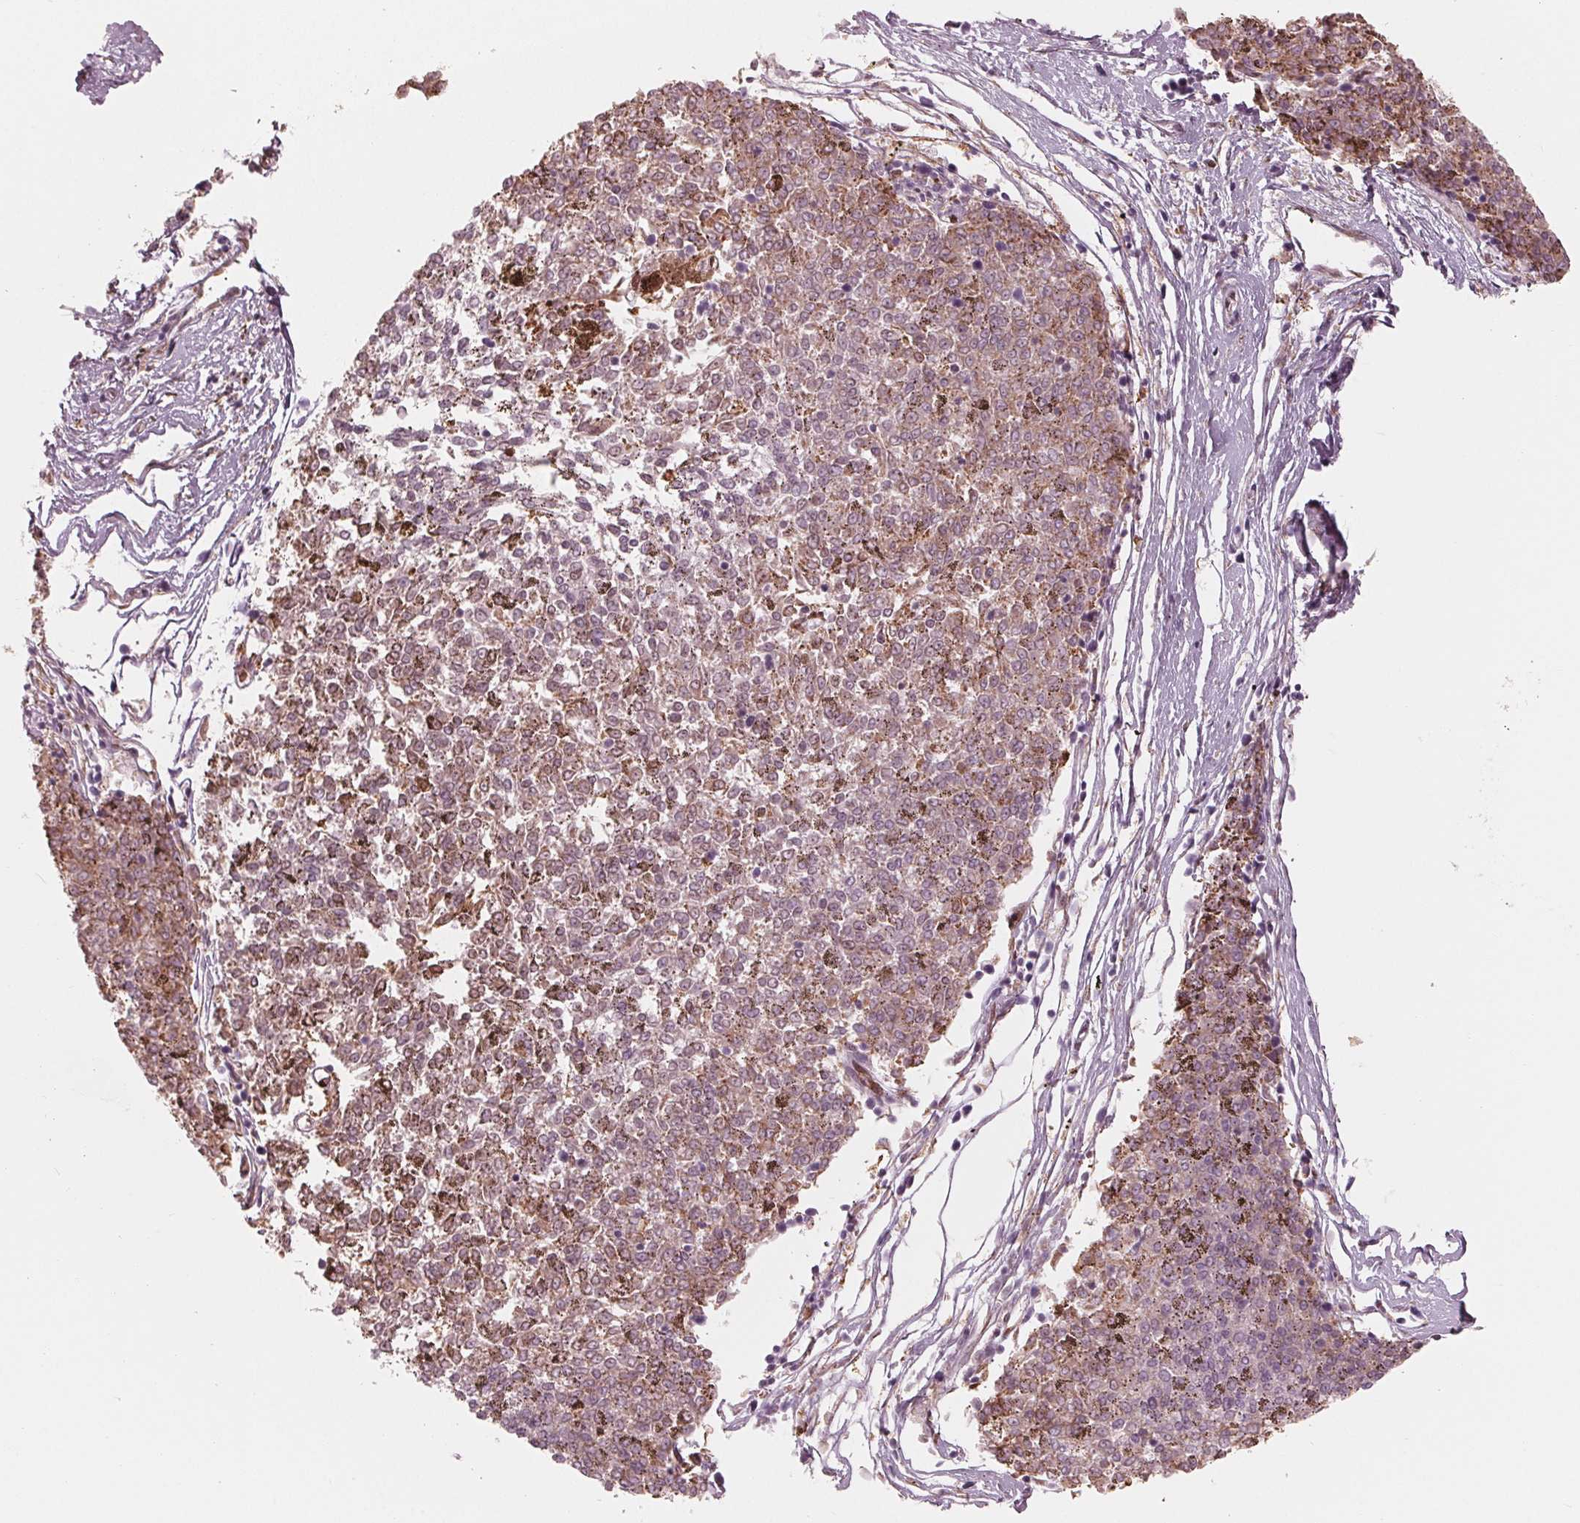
{"staining": {"intensity": "moderate", "quantity": ">75%", "location": "cytoplasmic/membranous"}, "tissue": "melanoma", "cell_type": "Tumor cells", "image_type": "cancer", "snomed": [{"axis": "morphology", "description": "Malignant melanoma, NOS"}, {"axis": "topography", "description": "Skin"}], "caption": "This image demonstrates IHC staining of human melanoma, with medium moderate cytoplasmic/membranous staining in about >75% of tumor cells.", "gene": "IKBIP", "patient": {"sex": "female", "age": 72}}